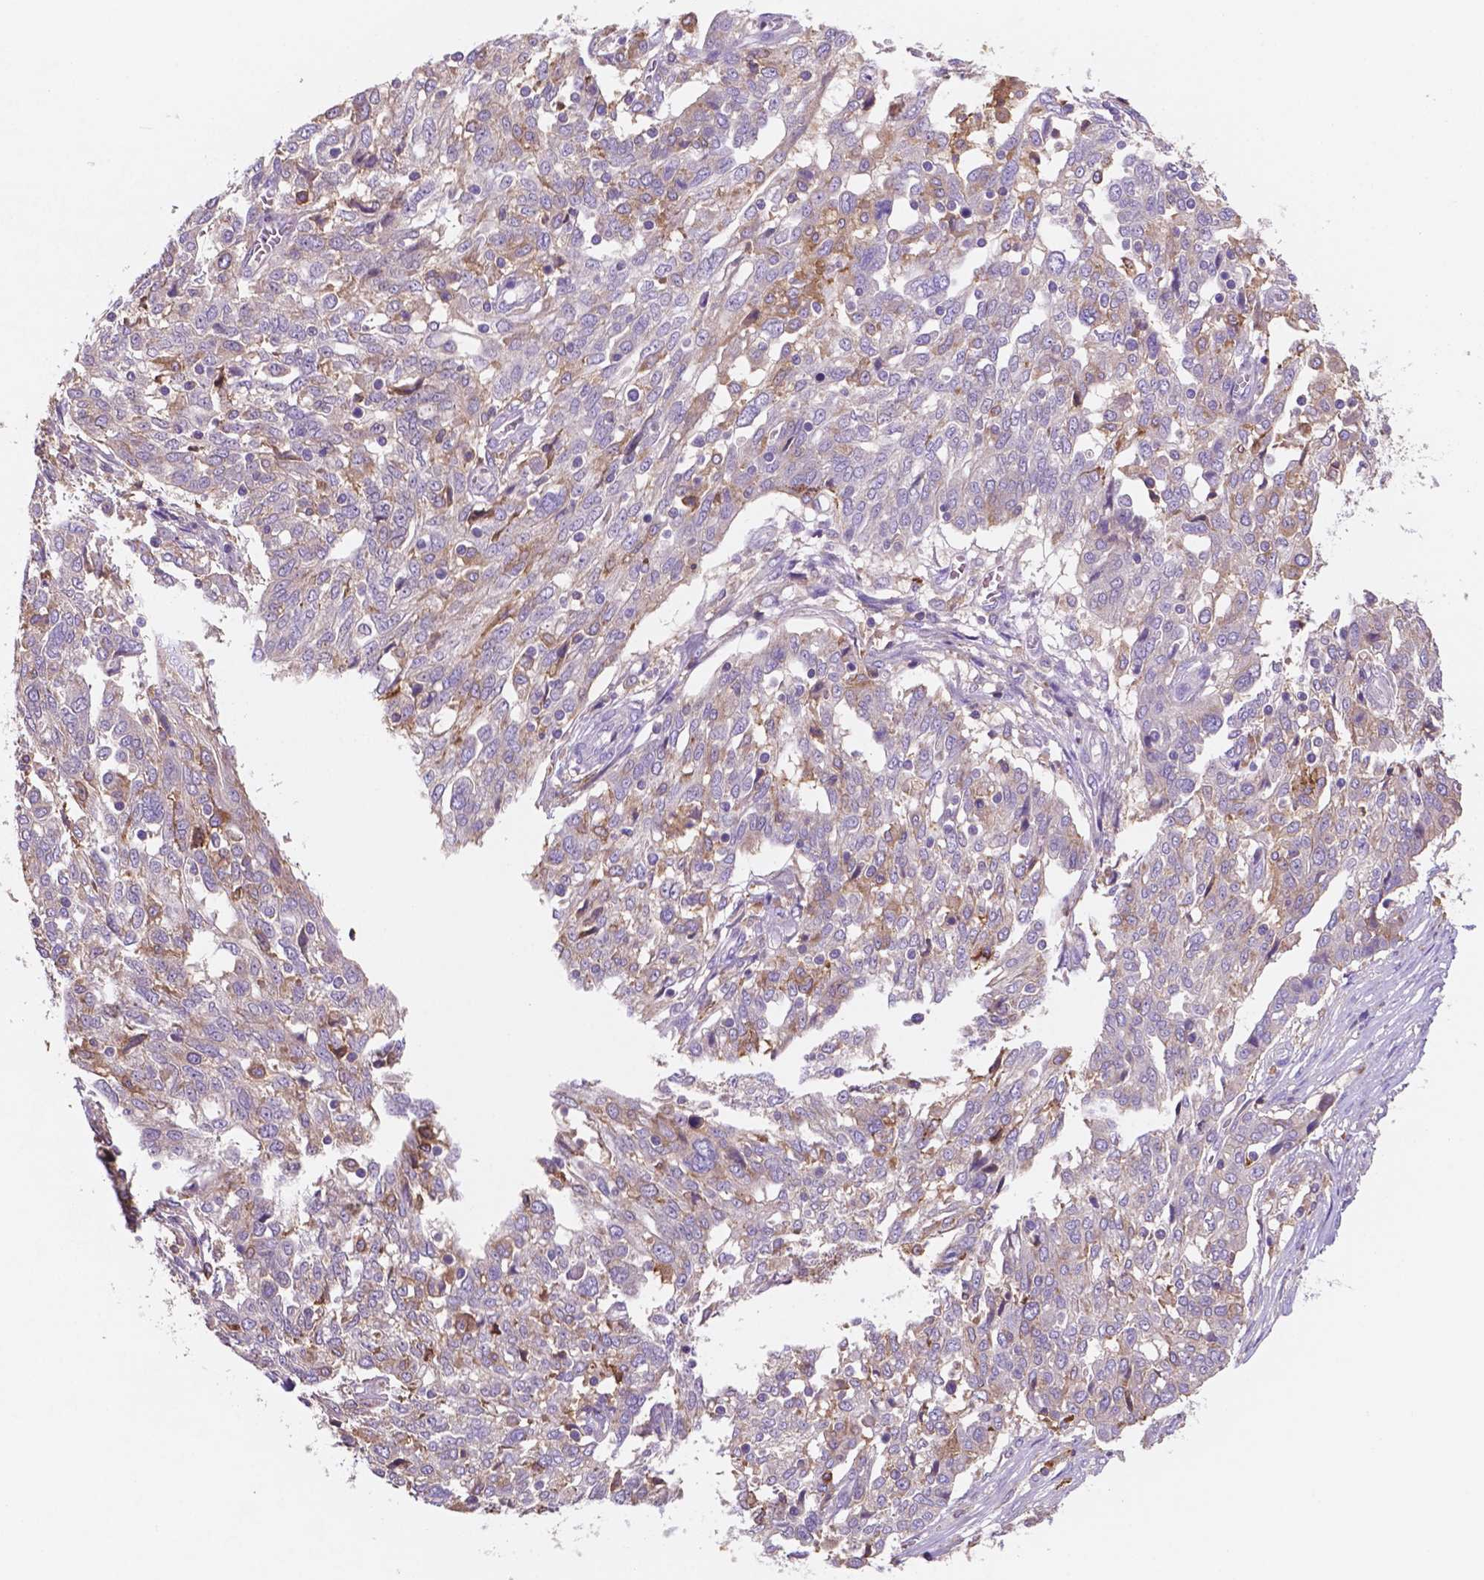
{"staining": {"intensity": "moderate", "quantity": "<25%", "location": "cytoplasmic/membranous"}, "tissue": "ovarian cancer", "cell_type": "Tumor cells", "image_type": "cancer", "snomed": [{"axis": "morphology", "description": "Cystadenocarcinoma, serous, NOS"}, {"axis": "topography", "description": "Ovary"}], "caption": "Immunohistochemical staining of human ovarian cancer displays low levels of moderate cytoplasmic/membranous protein positivity in approximately <25% of tumor cells.", "gene": "MKRN2OS", "patient": {"sex": "female", "age": 67}}